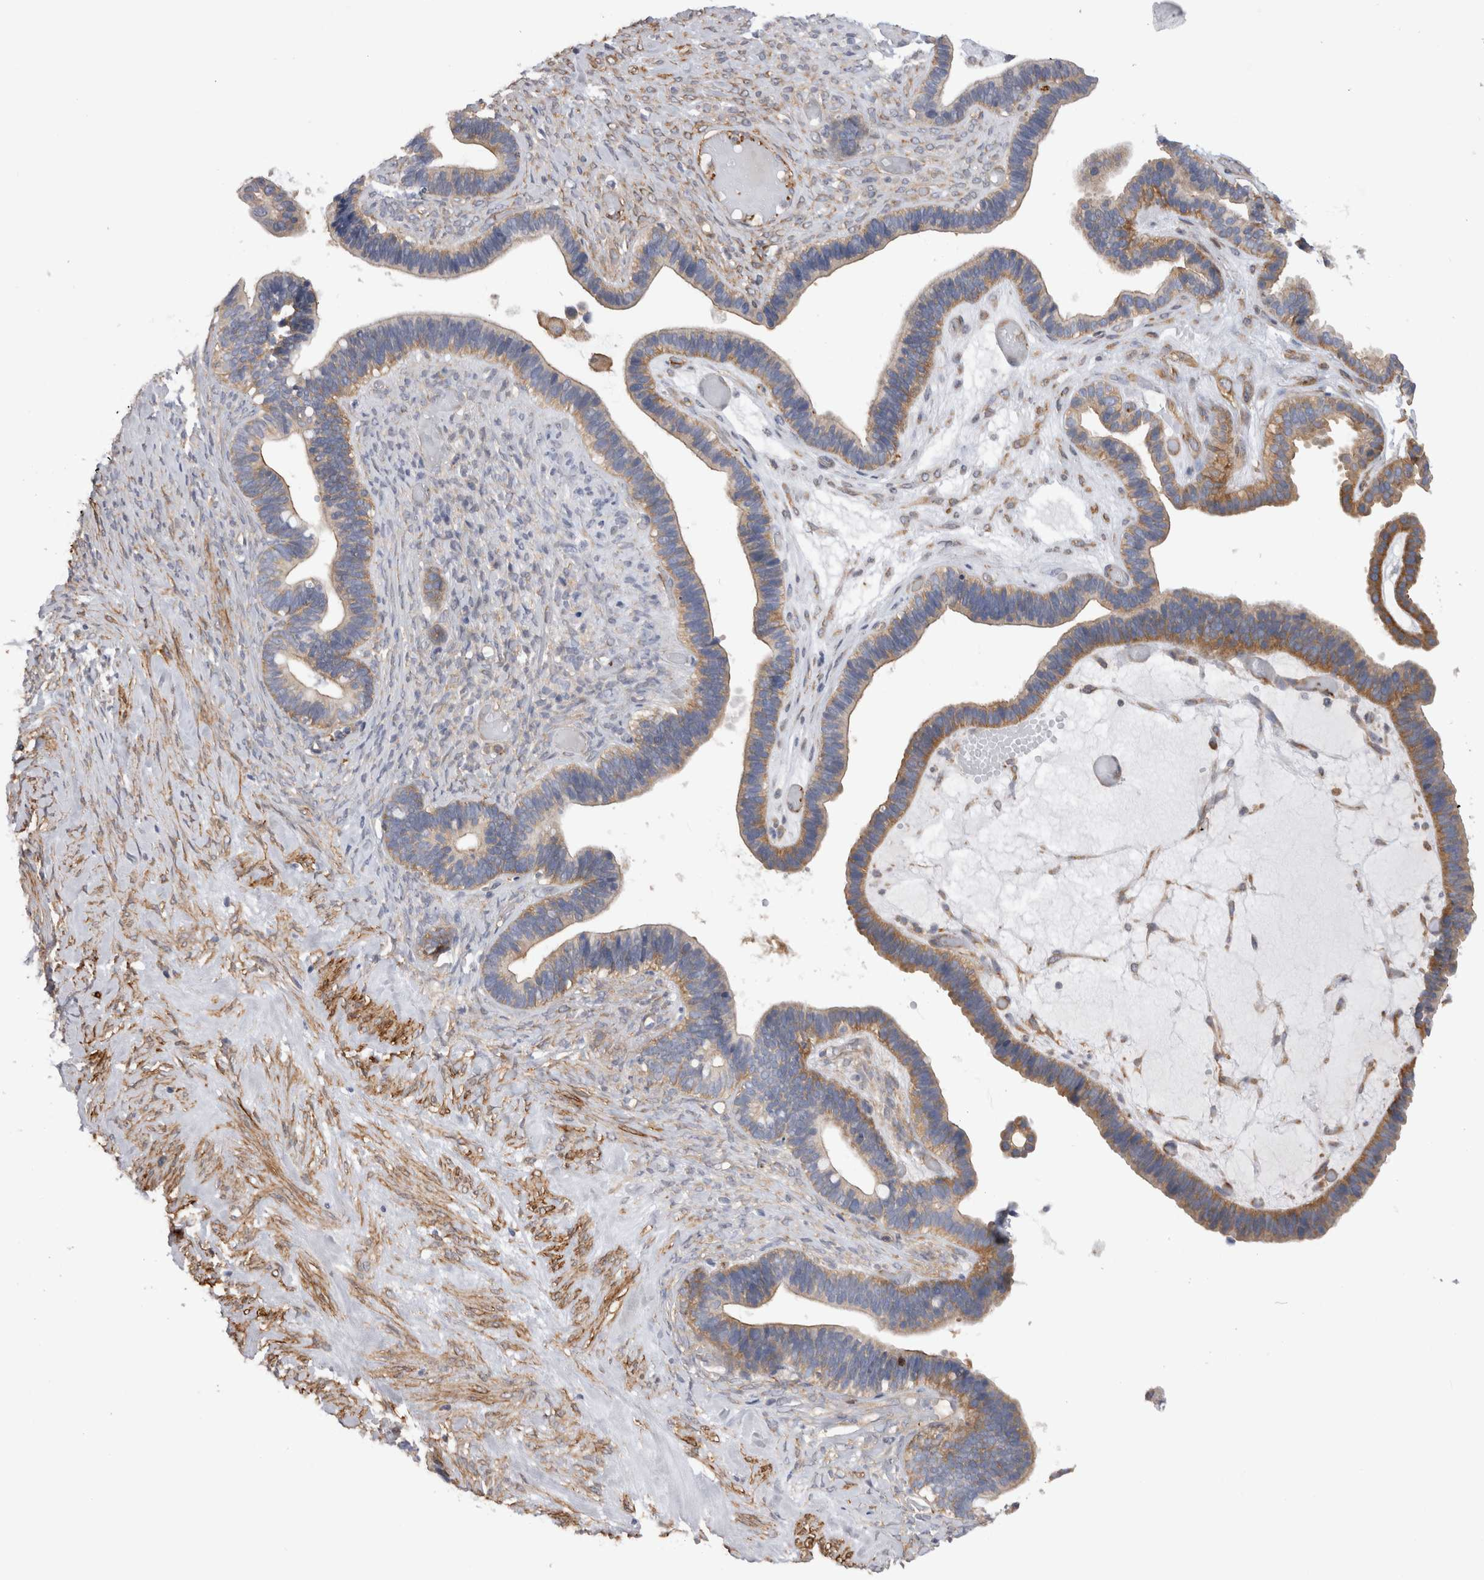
{"staining": {"intensity": "moderate", "quantity": "25%-75%", "location": "cytoplasmic/membranous"}, "tissue": "ovarian cancer", "cell_type": "Tumor cells", "image_type": "cancer", "snomed": [{"axis": "morphology", "description": "Cystadenocarcinoma, serous, NOS"}, {"axis": "topography", "description": "Ovary"}], "caption": "Moderate cytoplasmic/membranous expression for a protein is present in approximately 25%-75% of tumor cells of ovarian cancer (serous cystadenocarcinoma) using IHC.", "gene": "EPRS1", "patient": {"sex": "female", "age": 56}}